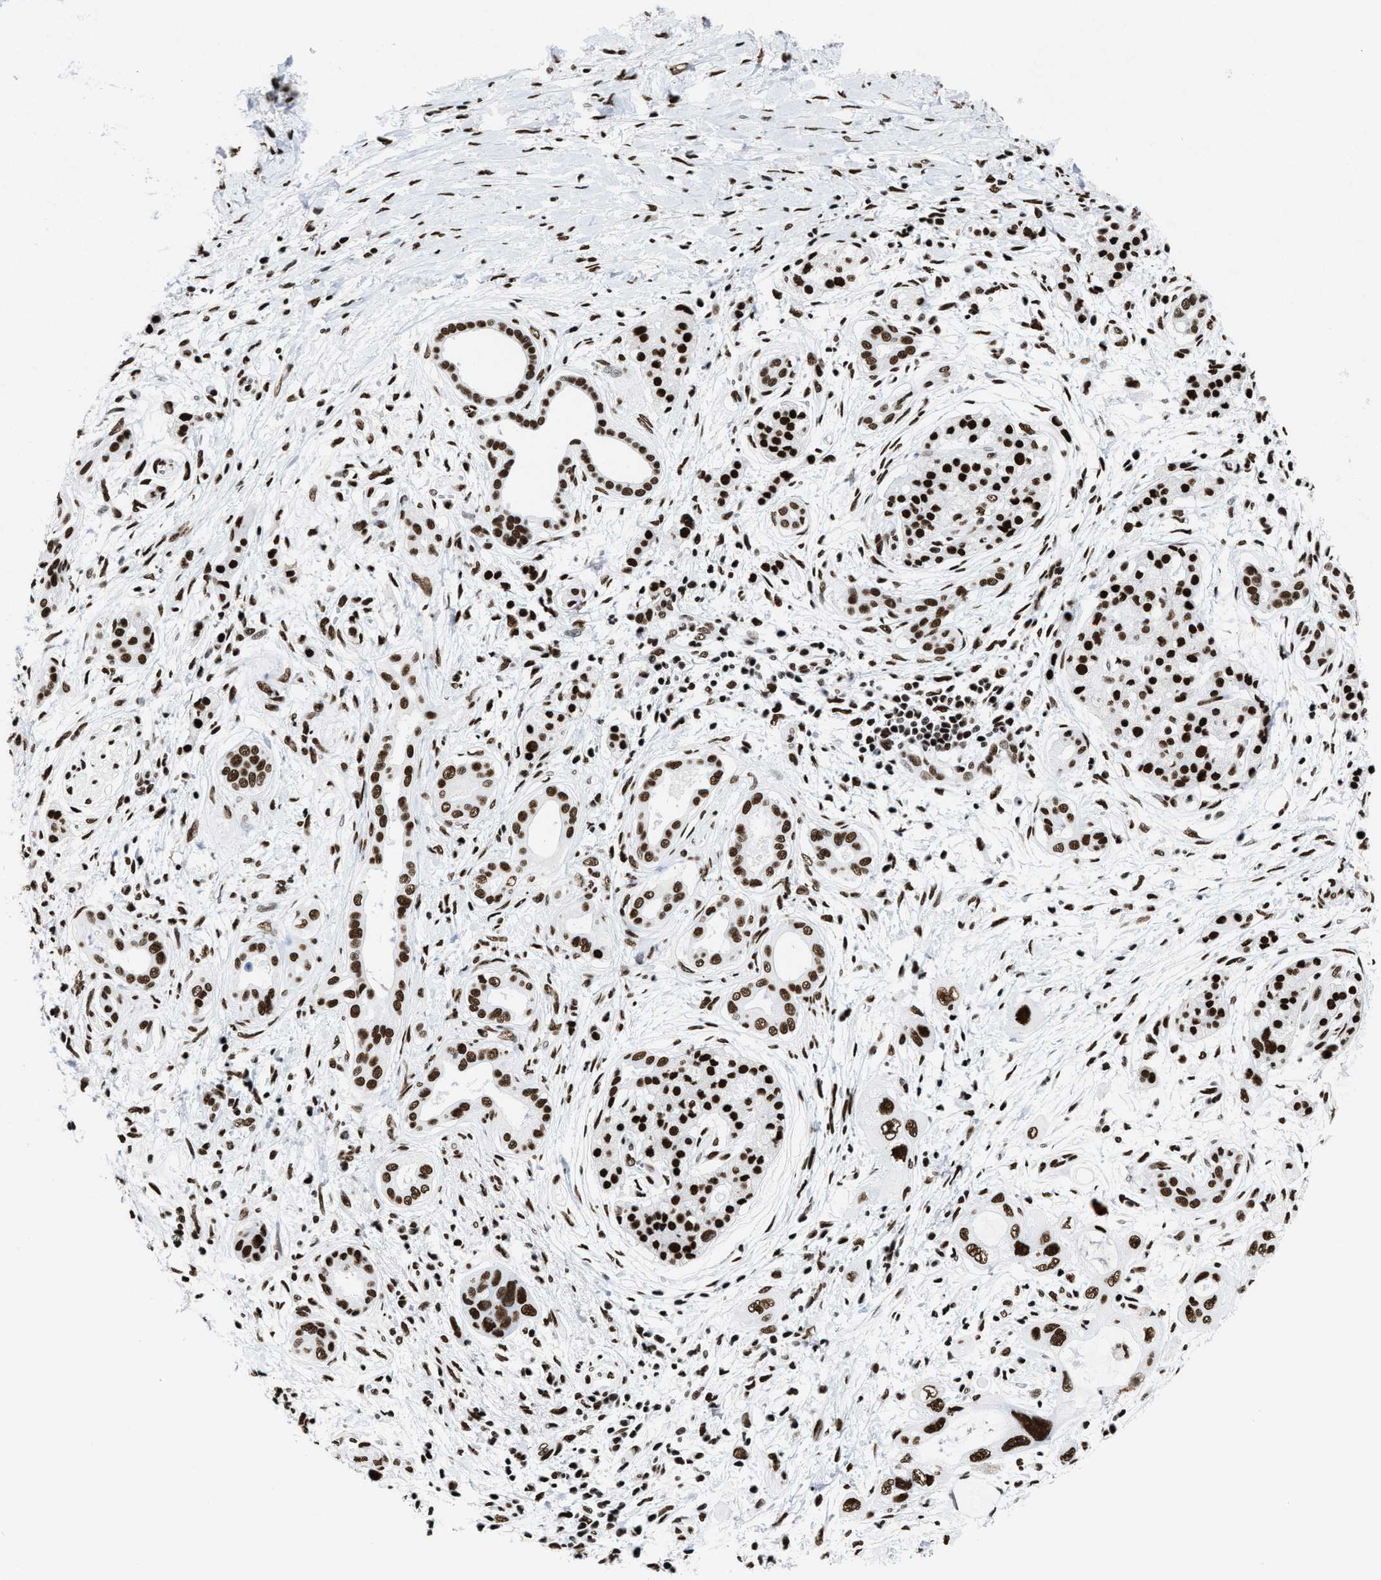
{"staining": {"intensity": "strong", "quantity": ">75%", "location": "nuclear"}, "tissue": "pancreatic cancer", "cell_type": "Tumor cells", "image_type": "cancer", "snomed": [{"axis": "morphology", "description": "Adenocarcinoma, NOS"}, {"axis": "topography", "description": "Pancreas"}], "caption": "There is high levels of strong nuclear expression in tumor cells of pancreatic cancer, as demonstrated by immunohistochemical staining (brown color).", "gene": "SMARCC2", "patient": {"sex": "male", "age": 59}}